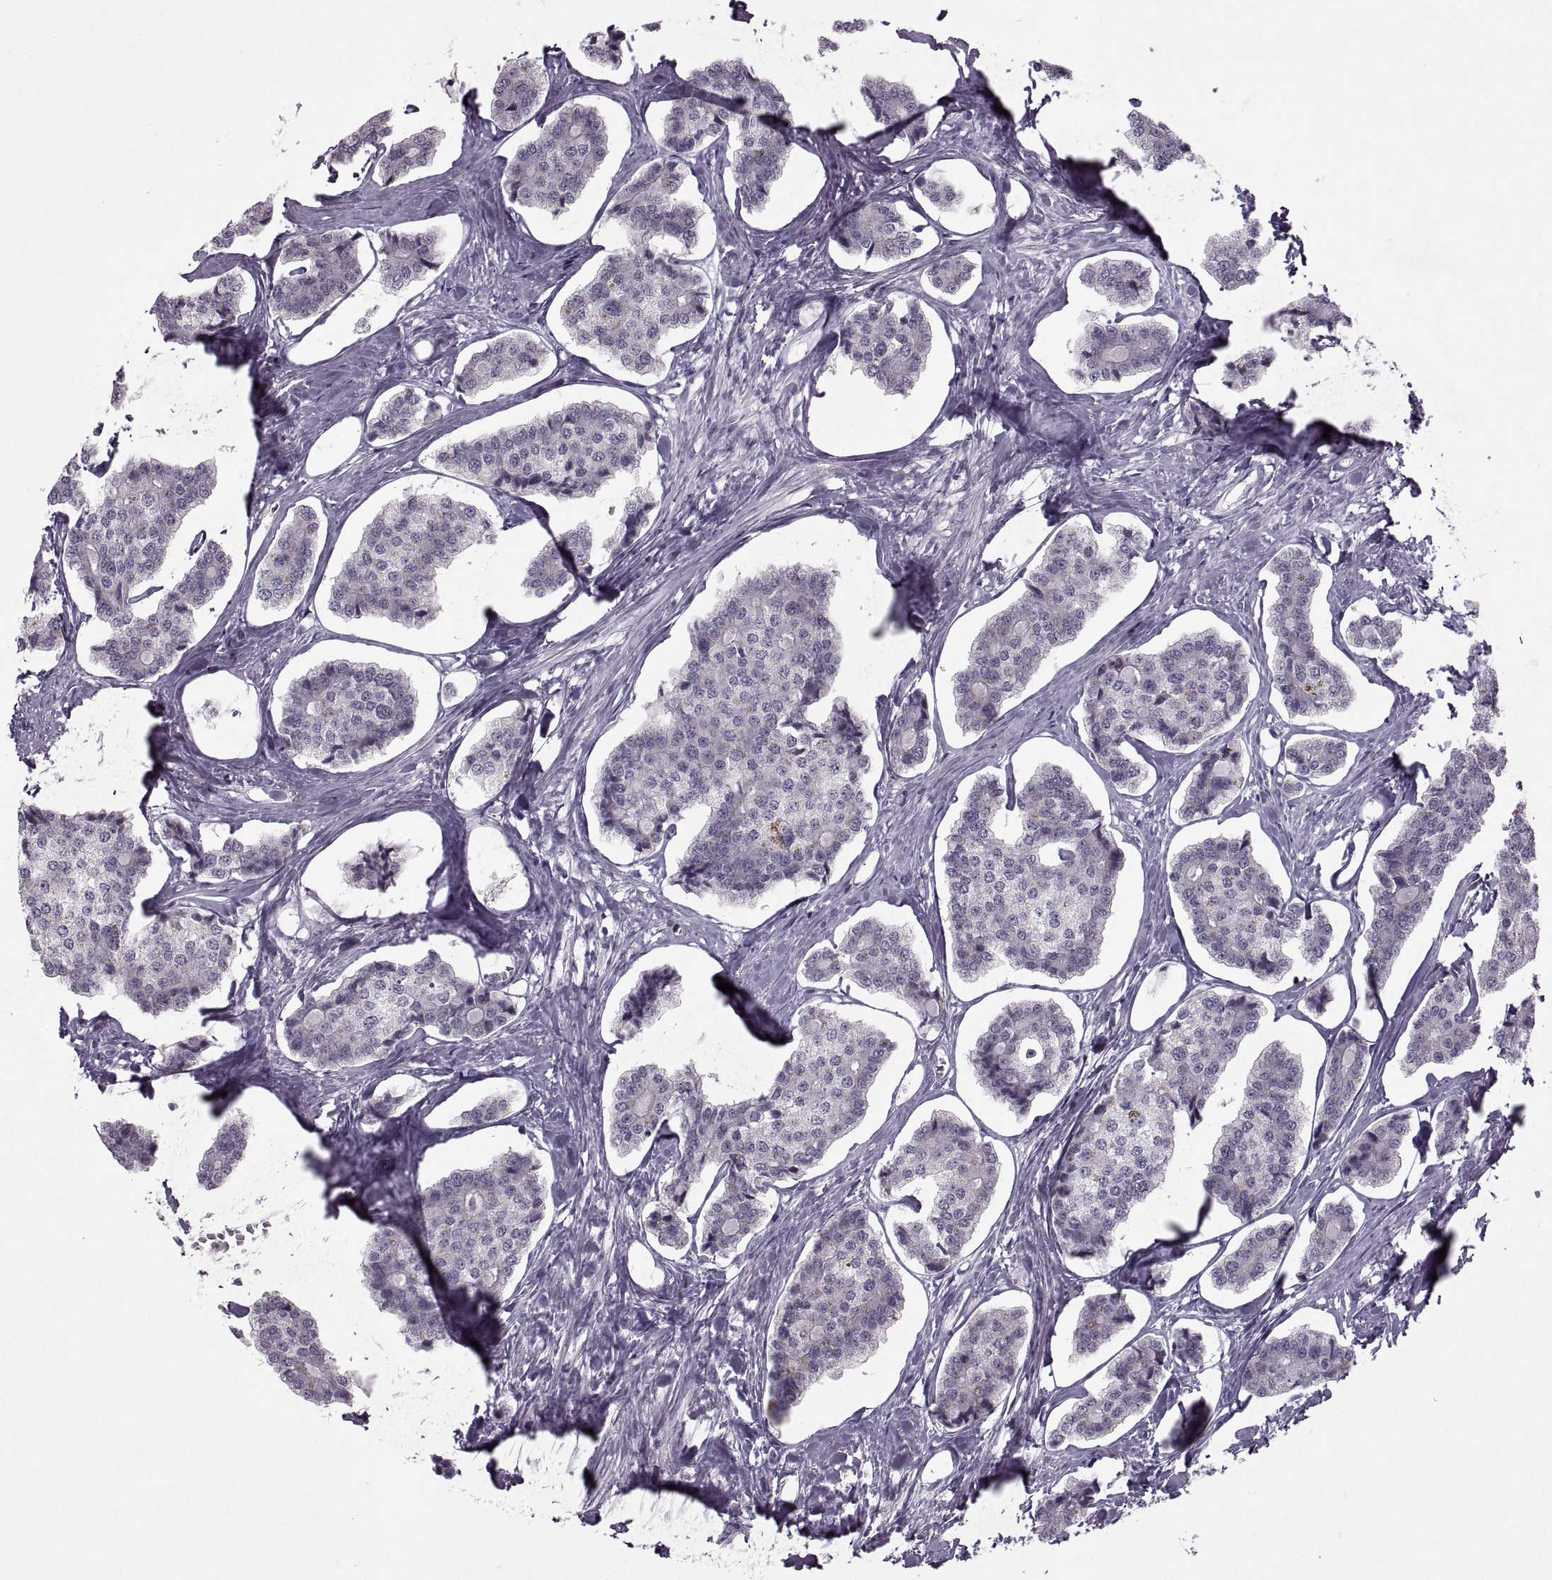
{"staining": {"intensity": "negative", "quantity": "none", "location": "none"}, "tissue": "carcinoid", "cell_type": "Tumor cells", "image_type": "cancer", "snomed": [{"axis": "morphology", "description": "Carcinoid, malignant, NOS"}, {"axis": "topography", "description": "Small intestine"}], "caption": "This is an immunohistochemistry micrograph of carcinoid (malignant). There is no positivity in tumor cells.", "gene": "MGAT4D", "patient": {"sex": "female", "age": 65}}